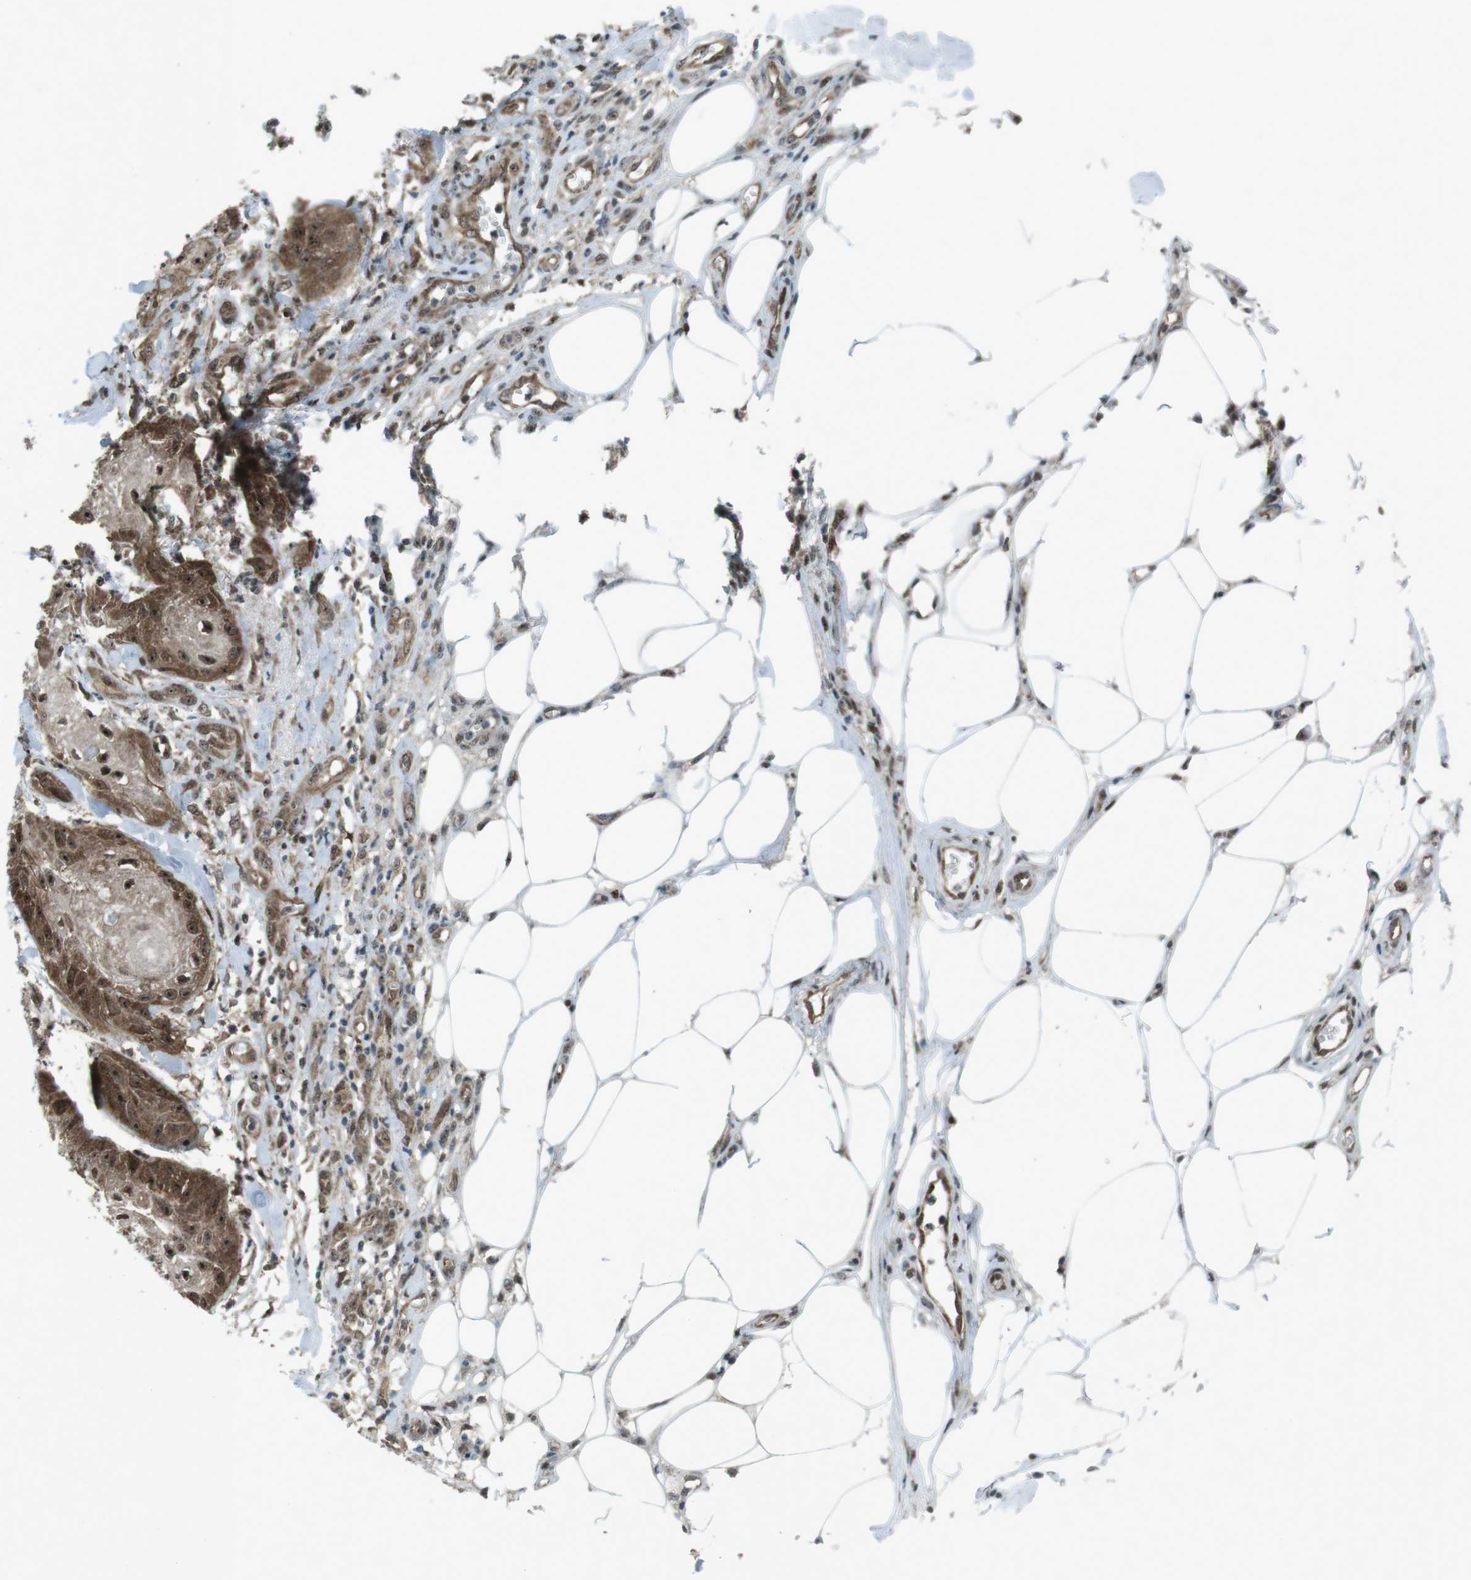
{"staining": {"intensity": "strong", "quantity": ">75%", "location": "cytoplasmic/membranous,nuclear"}, "tissue": "skin cancer", "cell_type": "Tumor cells", "image_type": "cancer", "snomed": [{"axis": "morphology", "description": "Squamous cell carcinoma, NOS"}, {"axis": "topography", "description": "Skin"}], "caption": "Skin cancer stained with DAB immunohistochemistry (IHC) demonstrates high levels of strong cytoplasmic/membranous and nuclear positivity in about >75% of tumor cells.", "gene": "CSNK1D", "patient": {"sex": "male", "age": 74}}